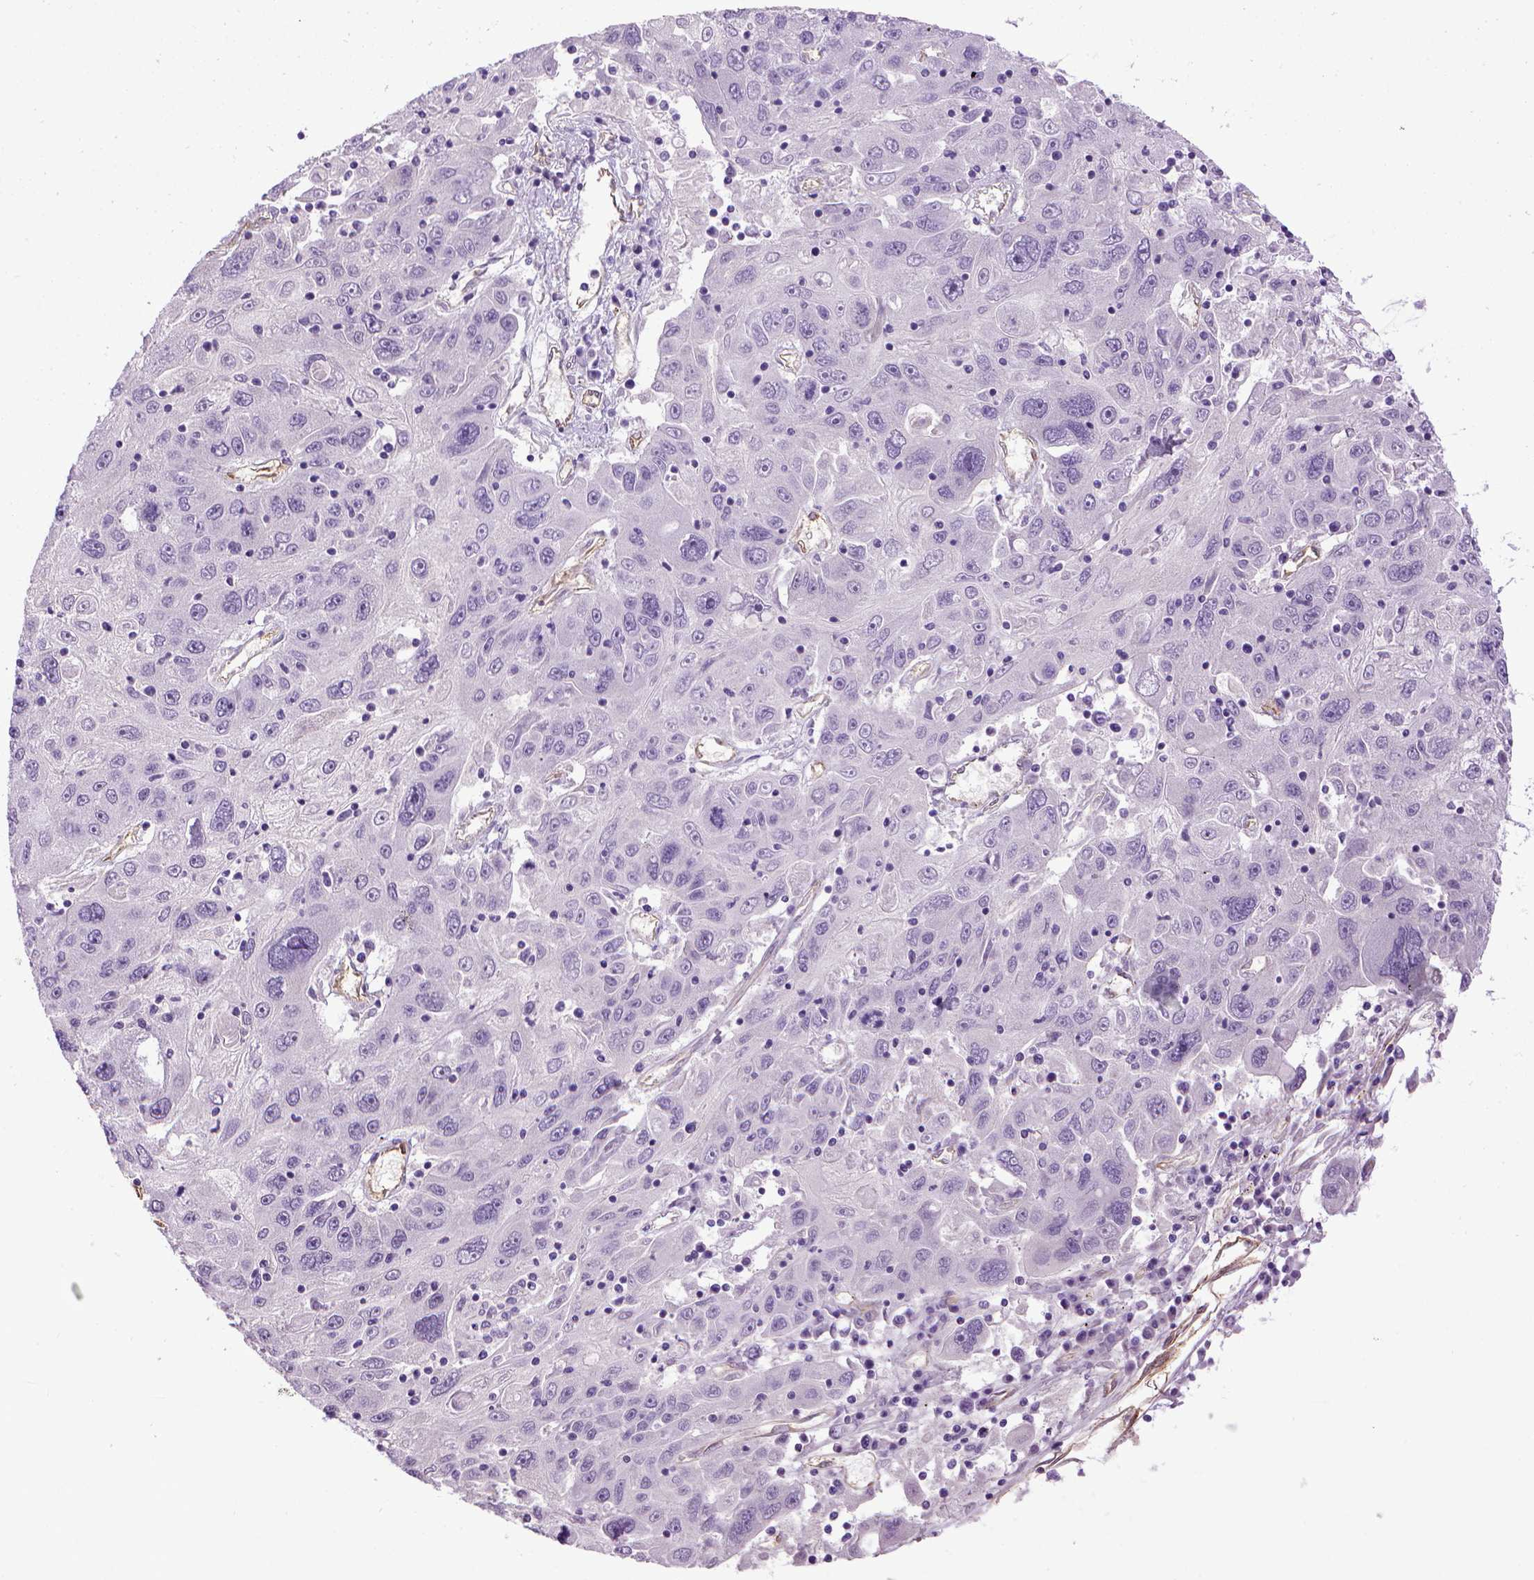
{"staining": {"intensity": "negative", "quantity": "none", "location": "none"}, "tissue": "stomach cancer", "cell_type": "Tumor cells", "image_type": "cancer", "snomed": [{"axis": "morphology", "description": "Adenocarcinoma, NOS"}, {"axis": "topography", "description": "Stomach"}], "caption": "IHC photomicrograph of stomach cancer stained for a protein (brown), which demonstrates no staining in tumor cells.", "gene": "ENG", "patient": {"sex": "male", "age": 56}}